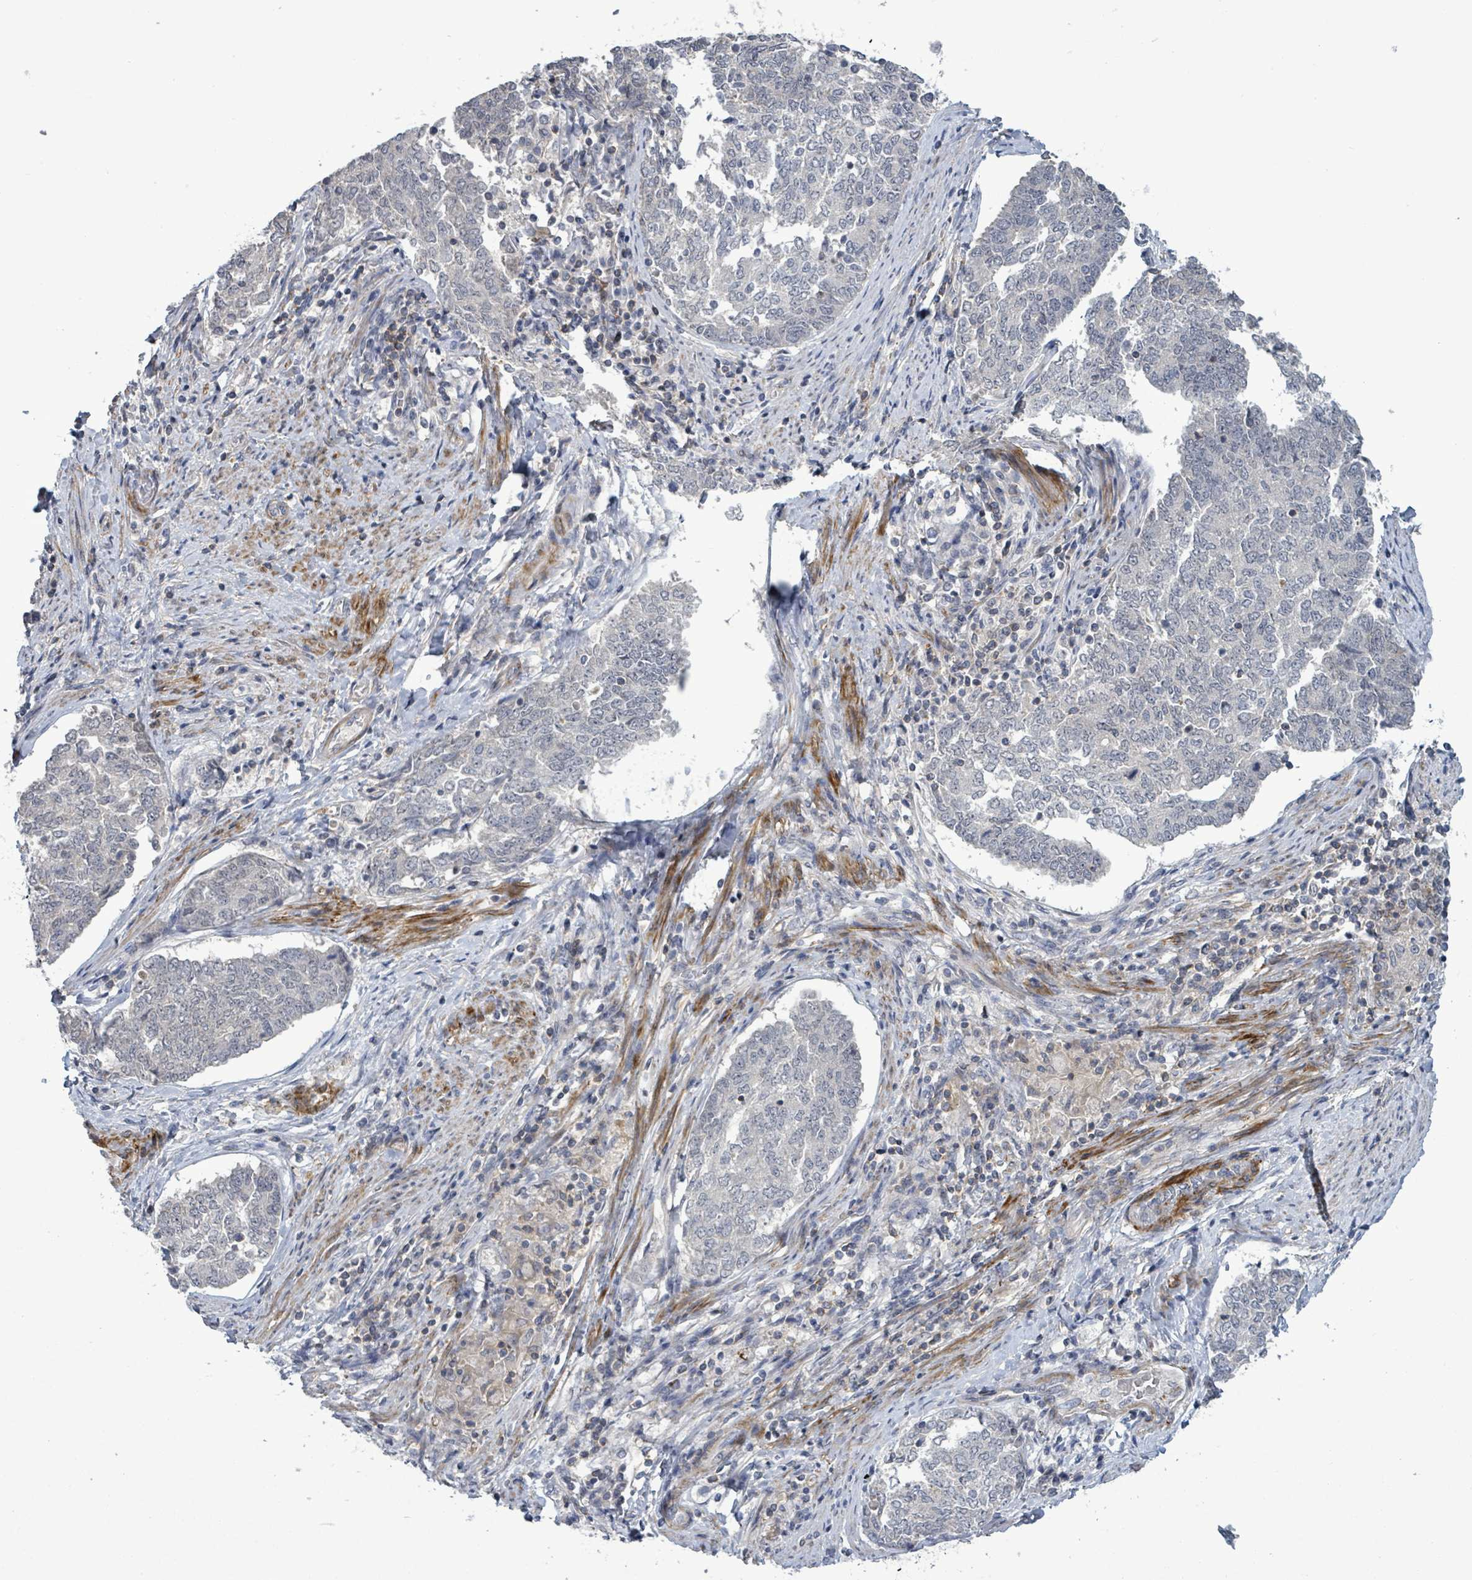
{"staining": {"intensity": "negative", "quantity": "none", "location": "none"}, "tissue": "endometrial cancer", "cell_type": "Tumor cells", "image_type": "cancer", "snomed": [{"axis": "morphology", "description": "Adenocarcinoma, NOS"}, {"axis": "topography", "description": "Endometrium"}], "caption": "There is no significant positivity in tumor cells of endometrial cancer (adenocarcinoma).", "gene": "AMMECR1", "patient": {"sex": "female", "age": 80}}